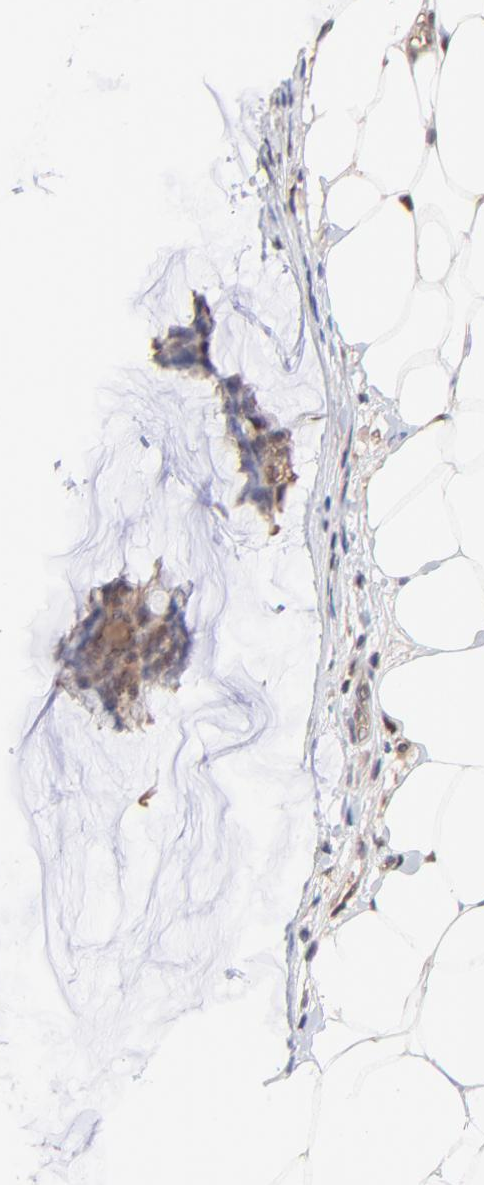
{"staining": {"intensity": "strong", "quantity": ">75%", "location": "cytoplasmic/membranous"}, "tissue": "breast cancer", "cell_type": "Tumor cells", "image_type": "cancer", "snomed": [{"axis": "morphology", "description": "Duct carcinoma"}, {"axis": "topography", "description": "Breast"}], "caption": "Protein expression analysis of breast invasive ductal carcinoma exhibits strong cytoplasmic/membranous staining in approximately >75% of tumor cells. The staining was performed using DAB to visualize the protein expression in brown, while the nuclei were stained in blue with hematoxylin (Magnification: 20x).", "gene": "PSMA6", "patient": {"sex": "female", "age": 93}}